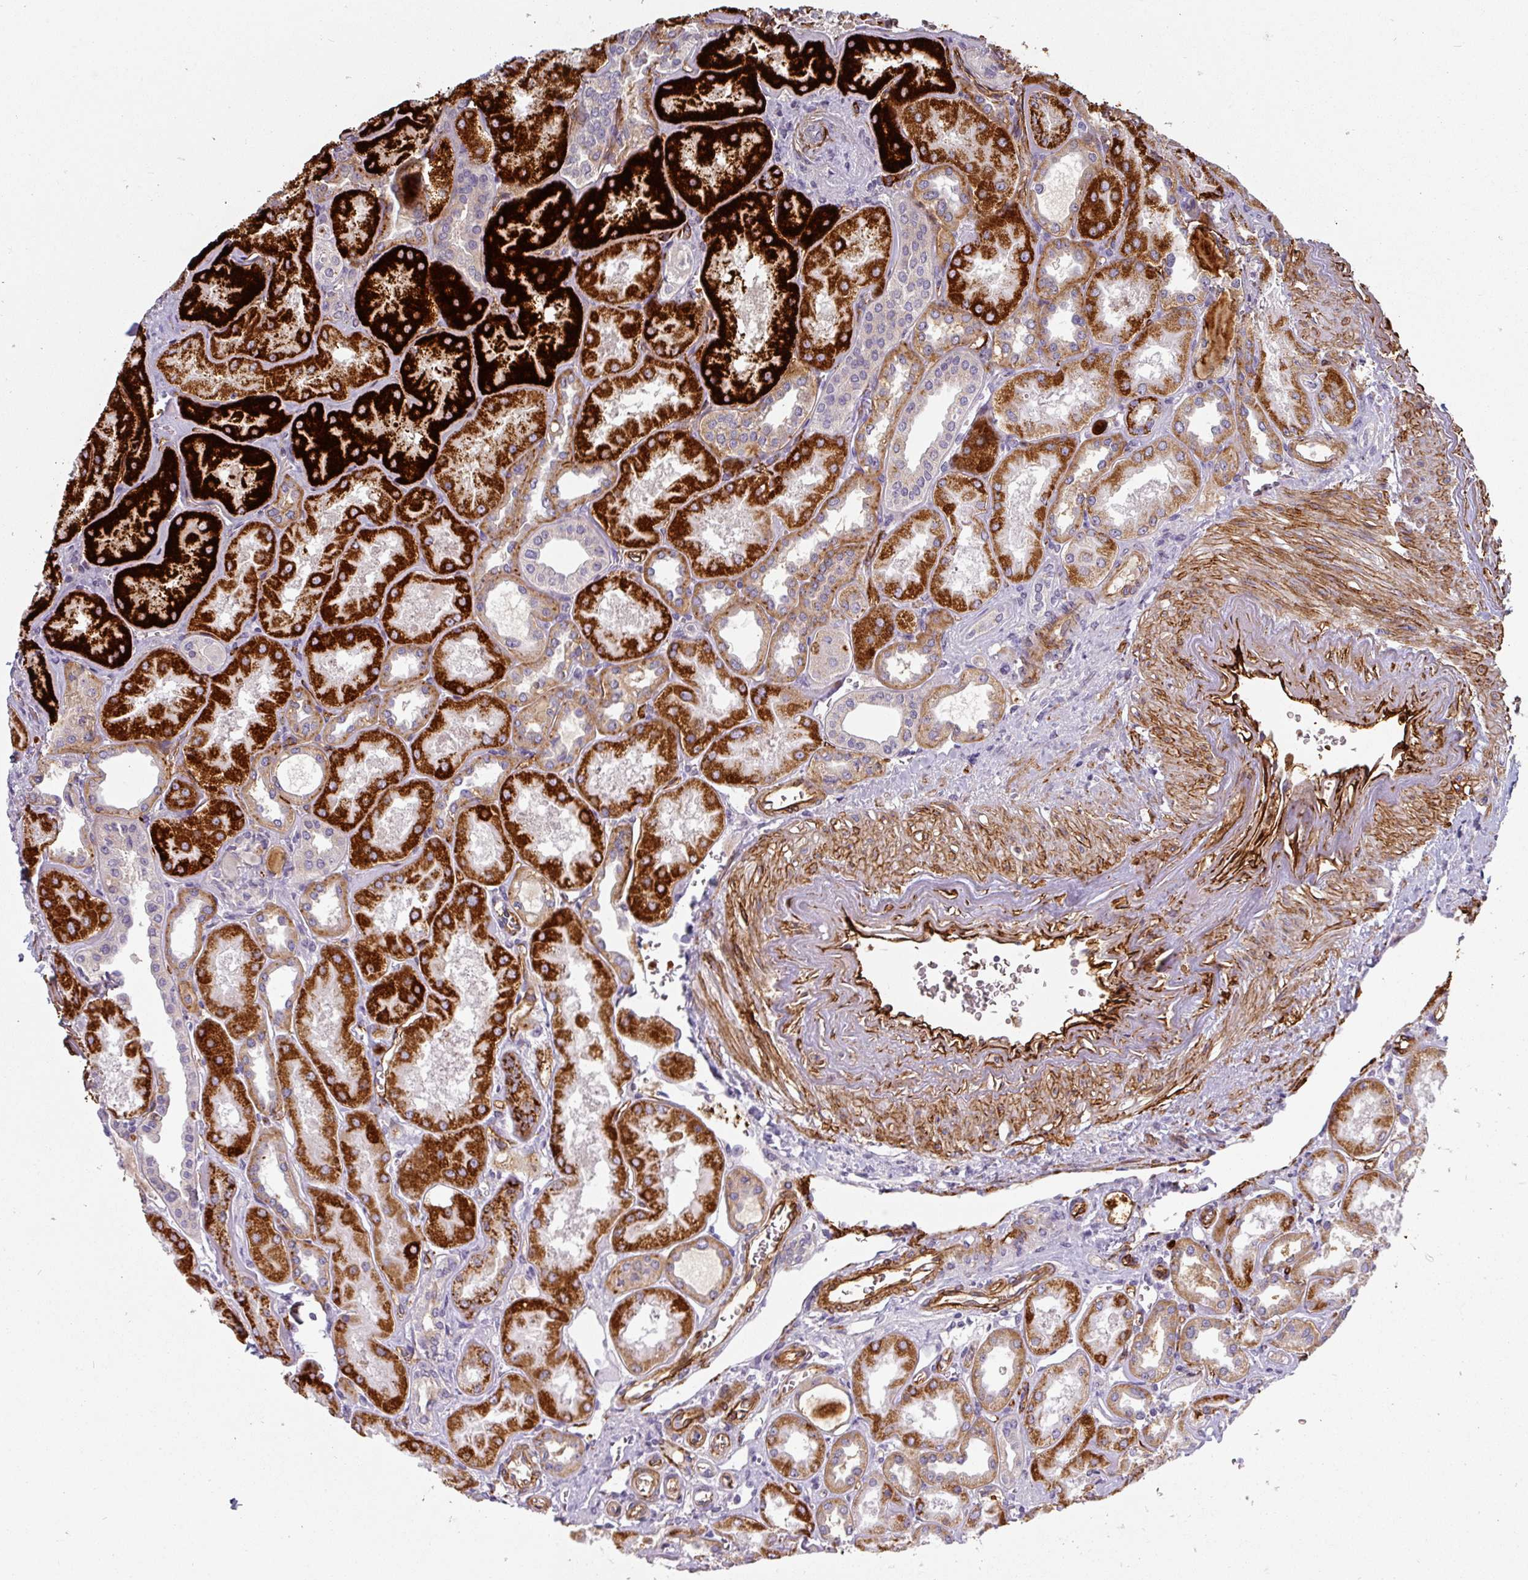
{"staining": {"intensity": "negative", "quantity": "none", "location": "none"}, "tissue": "kidney", "cell_type": "Cells in glomeruli", "image_type": "normal", "snomed": [{"axis": "morphology", "description": "Normal tissue, NOS"}, {"axis": "topography", "description": "Kidney"}], "caption": "High power microscopy photomicrograph of an immunohistochemistry (IHC) histopathology image of benign kidney, revealing no significant positivity in cells in glomeruli.", "gene": "PRODH2", "patient": {"sex": "male", "age": 61}}